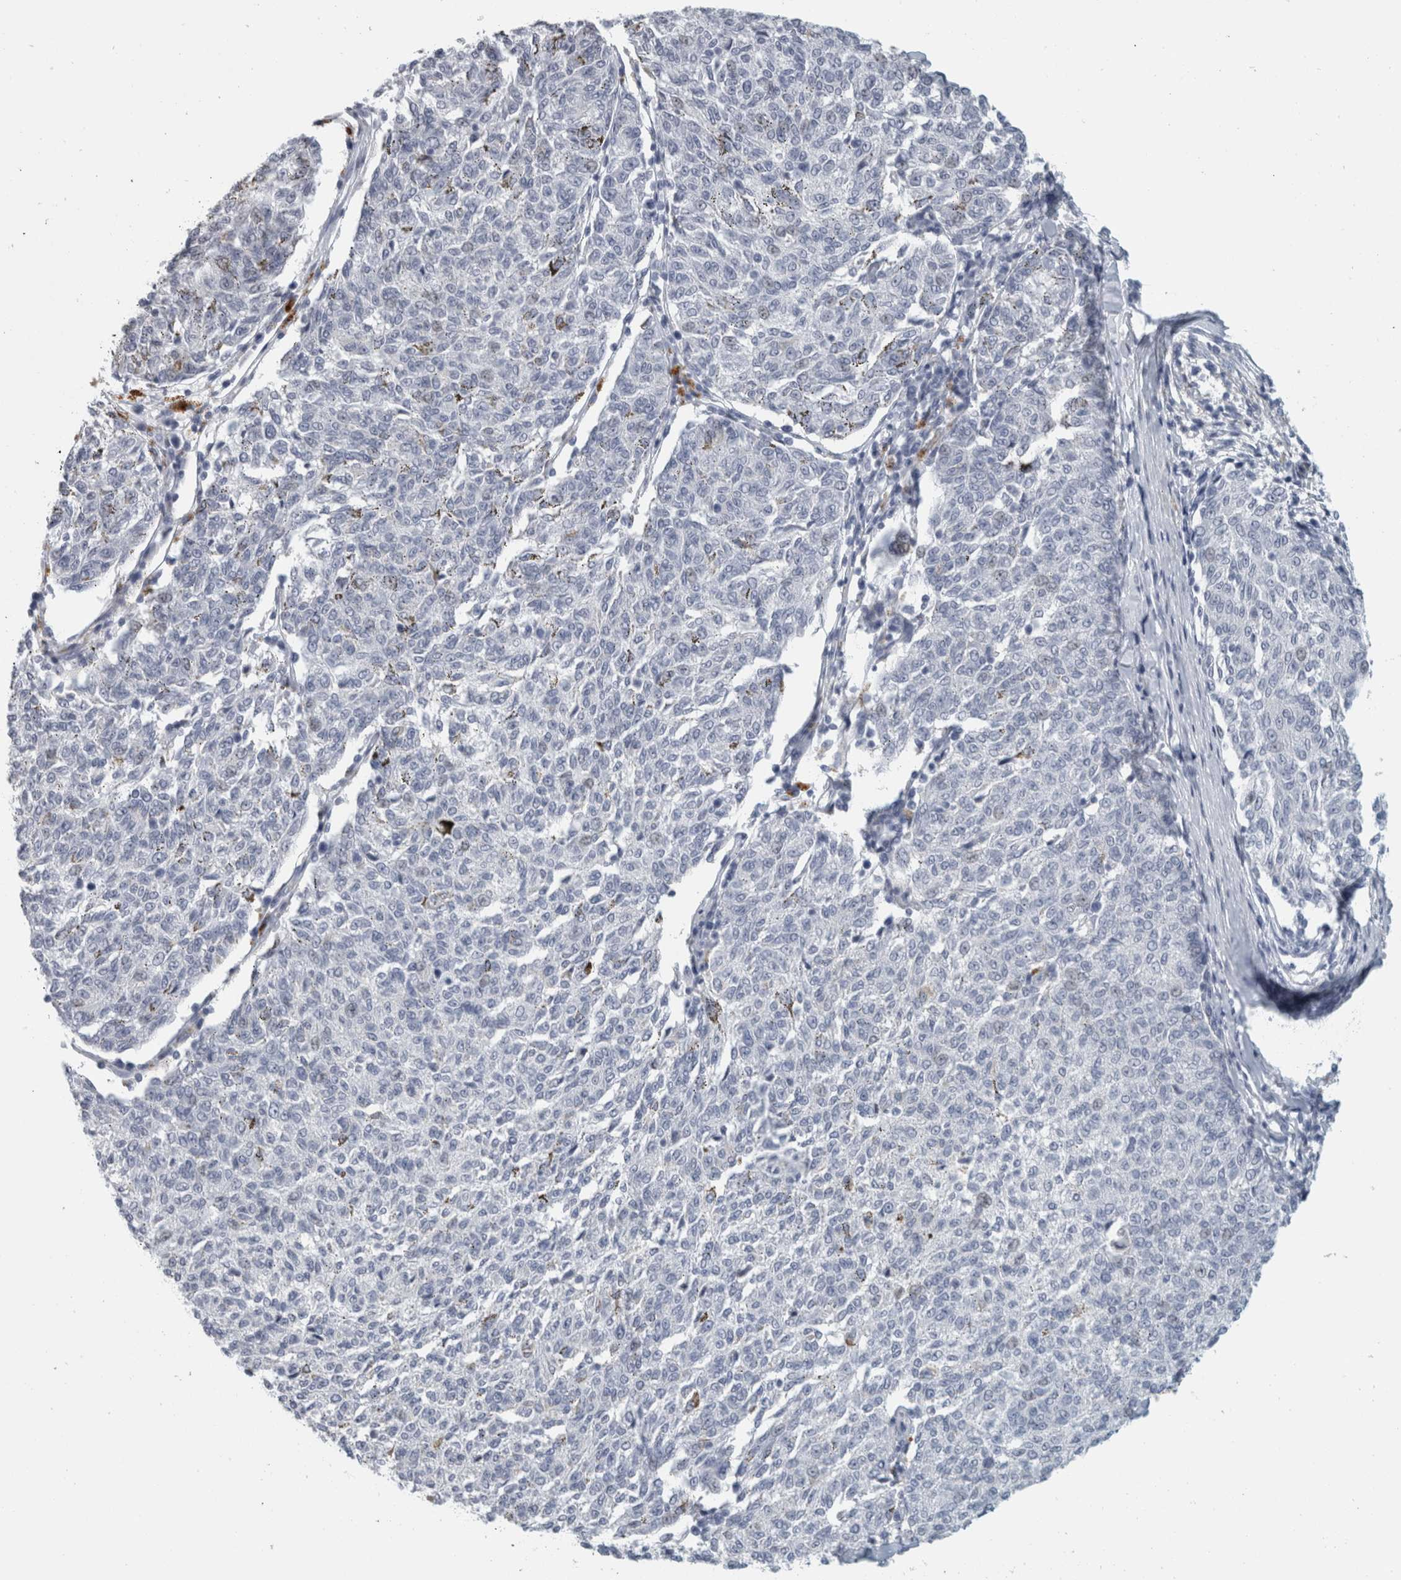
{"staining": {"intensity": "negative", "quantity": "none", "location": "none"}, "tissue": "melanoma", "cell_type": "Tumor cells", "image_type": "cancer", "snomed": [{"axis": "morphology", "description": "Malignant melanoma, NOS"}, {"axis": "topography", "description": "Skin"}], "caption": "Protein analysis of malignant melanoma reveals no significant staining in tumor cells. Nuclei are stained in blue.", "gene": "CPE", "patient": {"sex": "female", "age": 72}}